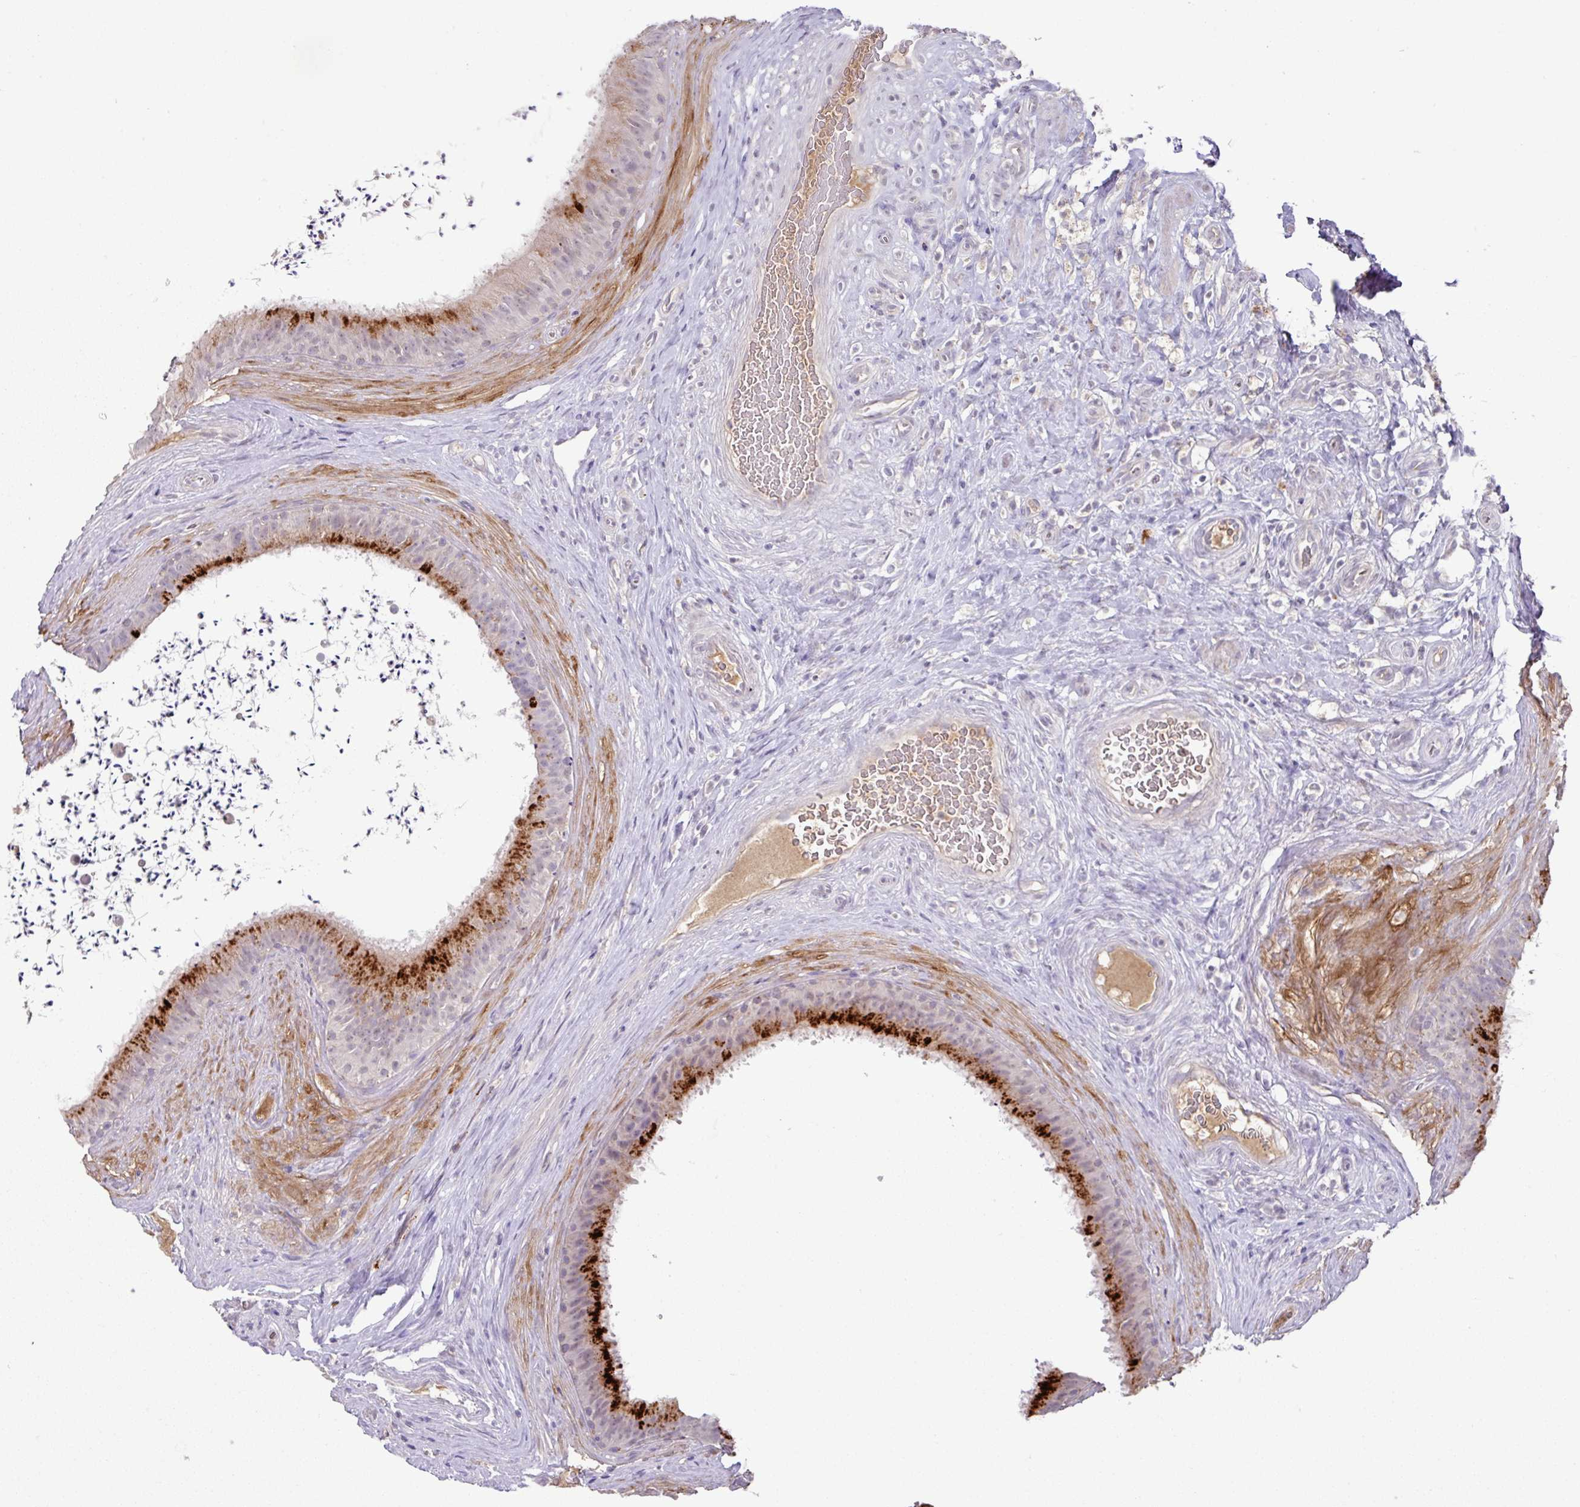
{"staining": {"intensity": "strong", "quantity": "25%-75%", "location": "cytoplasmic/membranous"}, "tissue": "epididymis", "cell_type": "Glandular cells", "image_type": "normal", "snomed": [{"axis": "morphology", "description": "Normal tissue, NOS"}, {"axis": "topography", "description": "Testis"}, {"axis": "topography", "description": "Epididymis"}], "caption": "Benign epididymis demonstrates strong cytoplasmic/membranous positivity in about 25%-75% of glandular cells.", "gene": "PLEKHH3", "patient": {"sex": "male", "age": 41}}